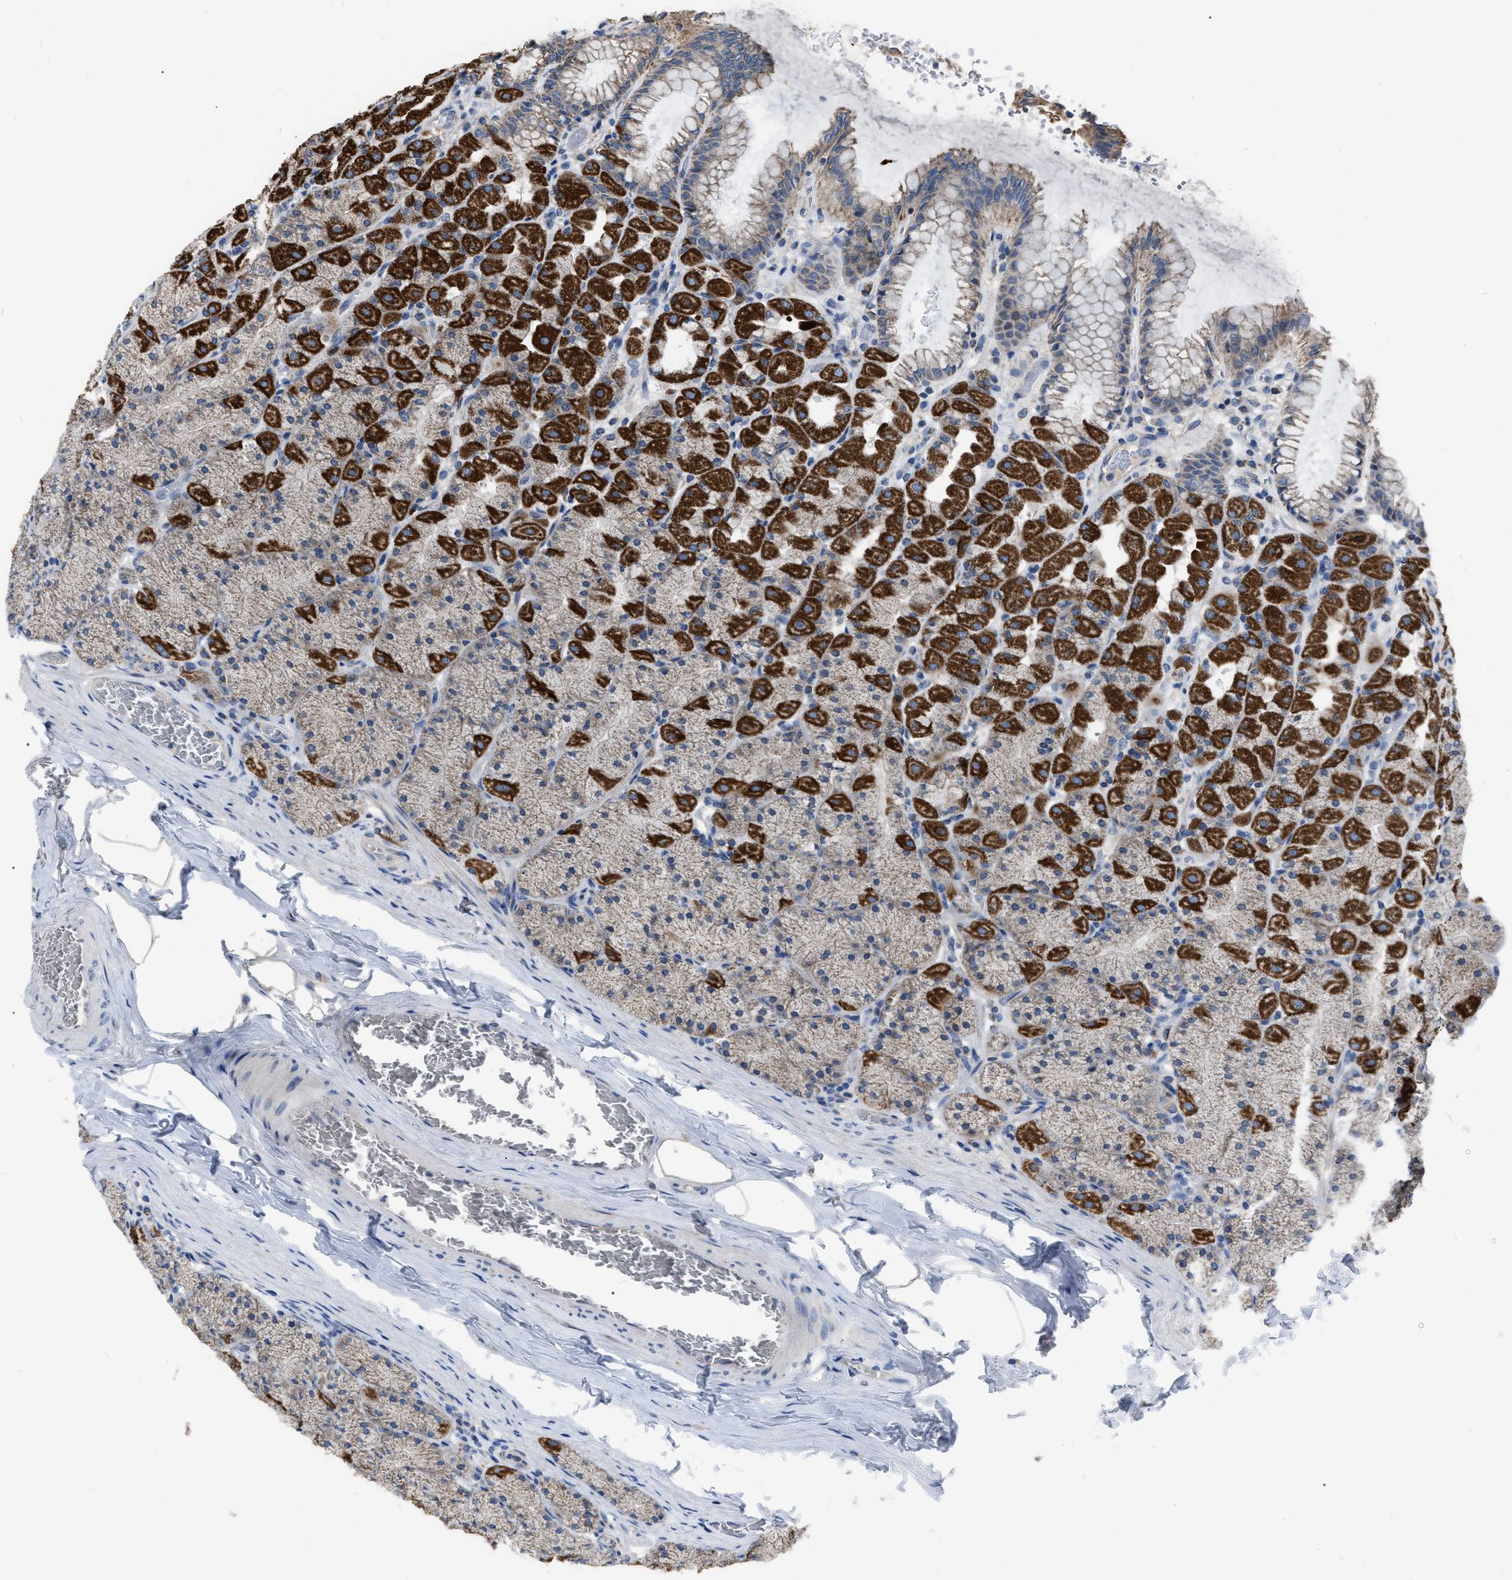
{"staining": {"intensity": "strong", "quantity": "25%-75%", "location": "cytoplasmic/membranous"}, "tissue": "stomach", "cell_type": "Glandular cells", "image_type": "normal", "snomed": [{"axis": "morphology", "description": "Normal tissue, NOS"}, {"axis": "topography", "description": "Stomach, upper"}], "caption": "Immunohistochemical staining of benign human stomach exhibits strong cytoplasmic/membranous protein expression in about 25%-75% of glandular cells. Nuclei are stained in blue.", "gene": "DDX56", "patient": {"sex": "female", "age": 56}}